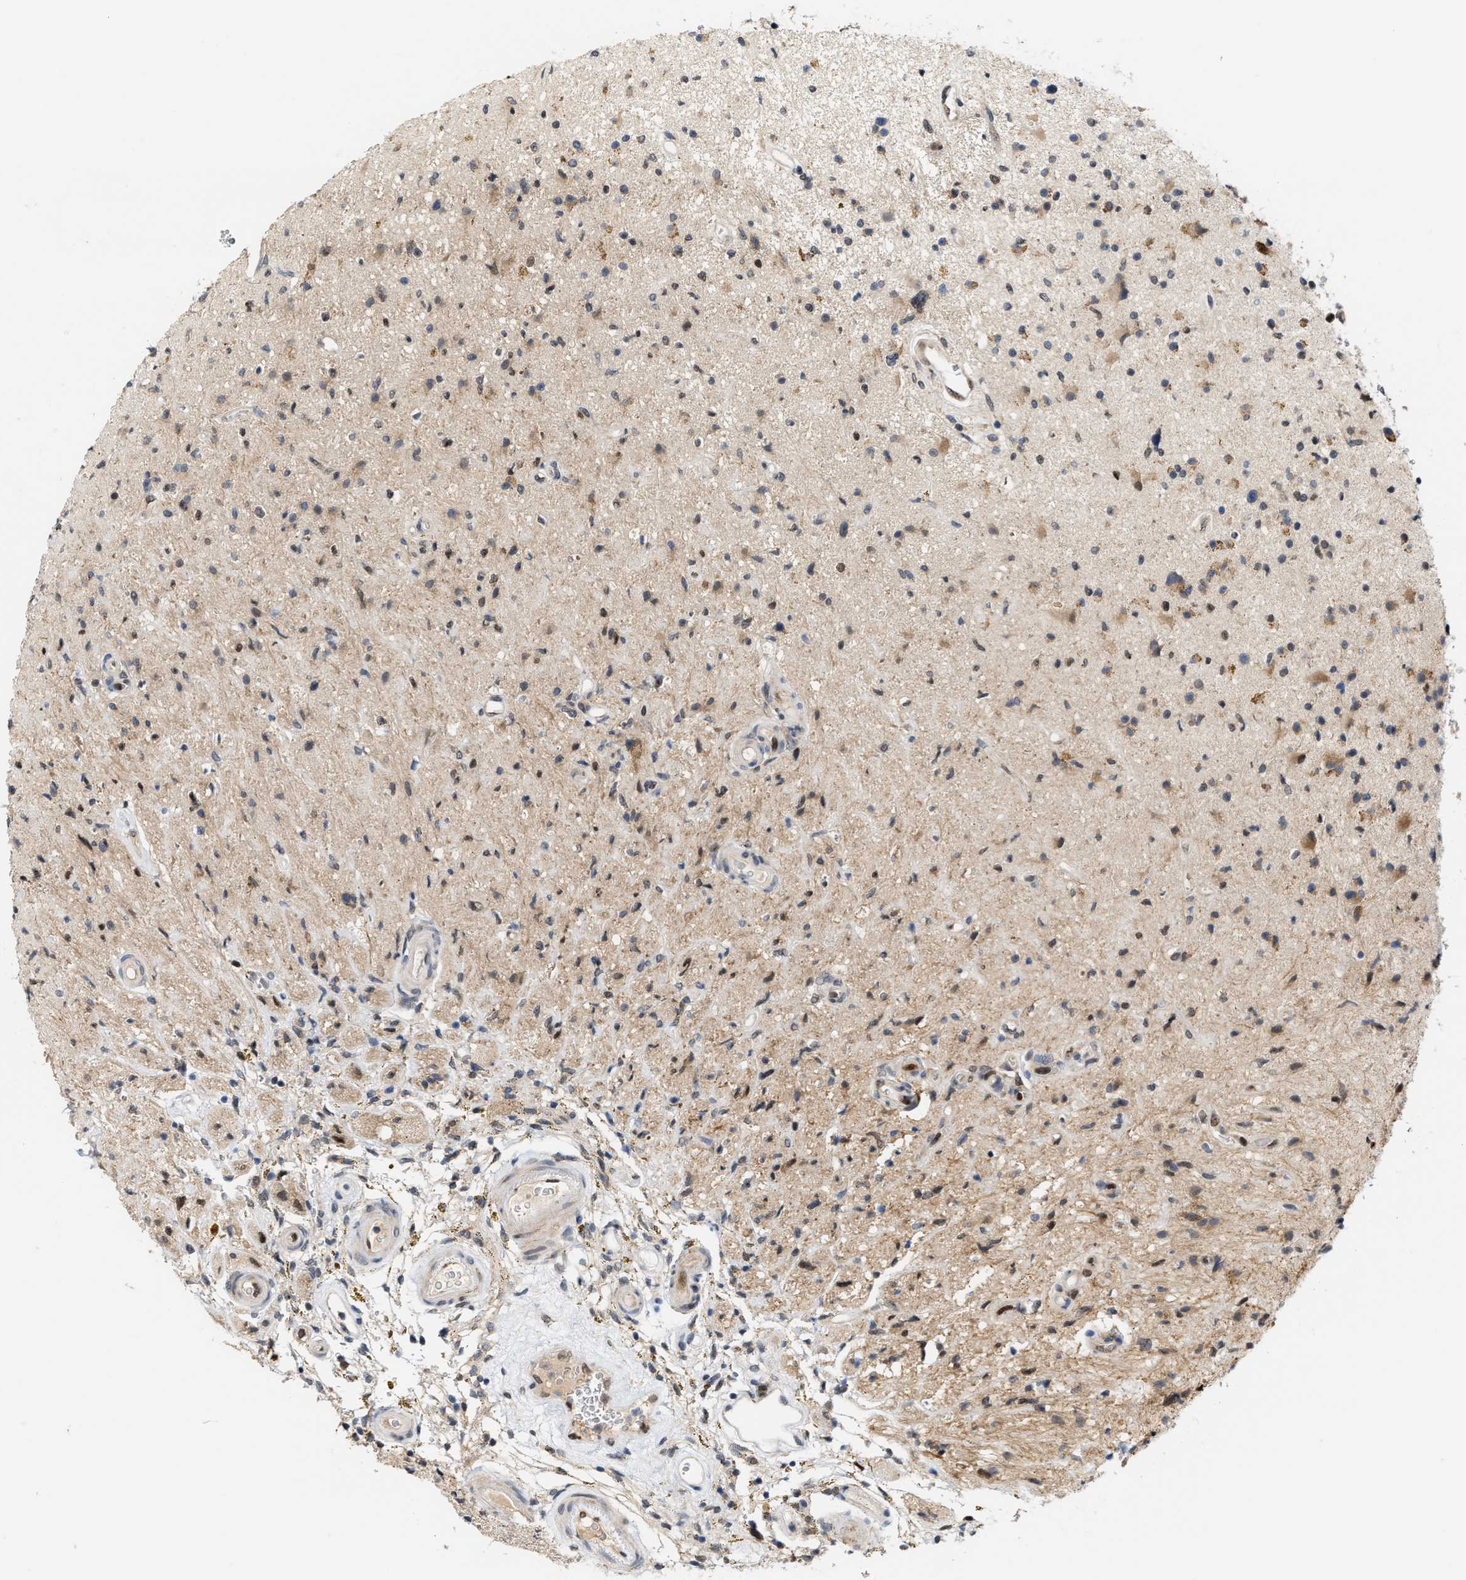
{"staining": {"intensity": "moderate", "quantity": "<25%", "location": "cytoplasmic/membranous"}, "tissue": "glioma", "cell_type": "Tumor cells", "image_type": "cancer", "snomed": [{"axis": "morphology", "description": "Glioma, malignant, High grade"}, {"axis": "topography", "description": "Brain"}], "caption": "Glioma stained with DAB (3,3'-diaminobenzidine) IHC reveals low levels of moderate cytoplasmic/membranous expression in about <25% of tumor cells. (Stains: DAB in brown, nuclei in blue, Microscopy: brightfield microscopy at high magnification).", "gene": "TCF4", "patient": {"sex": "male", "age": 33}}